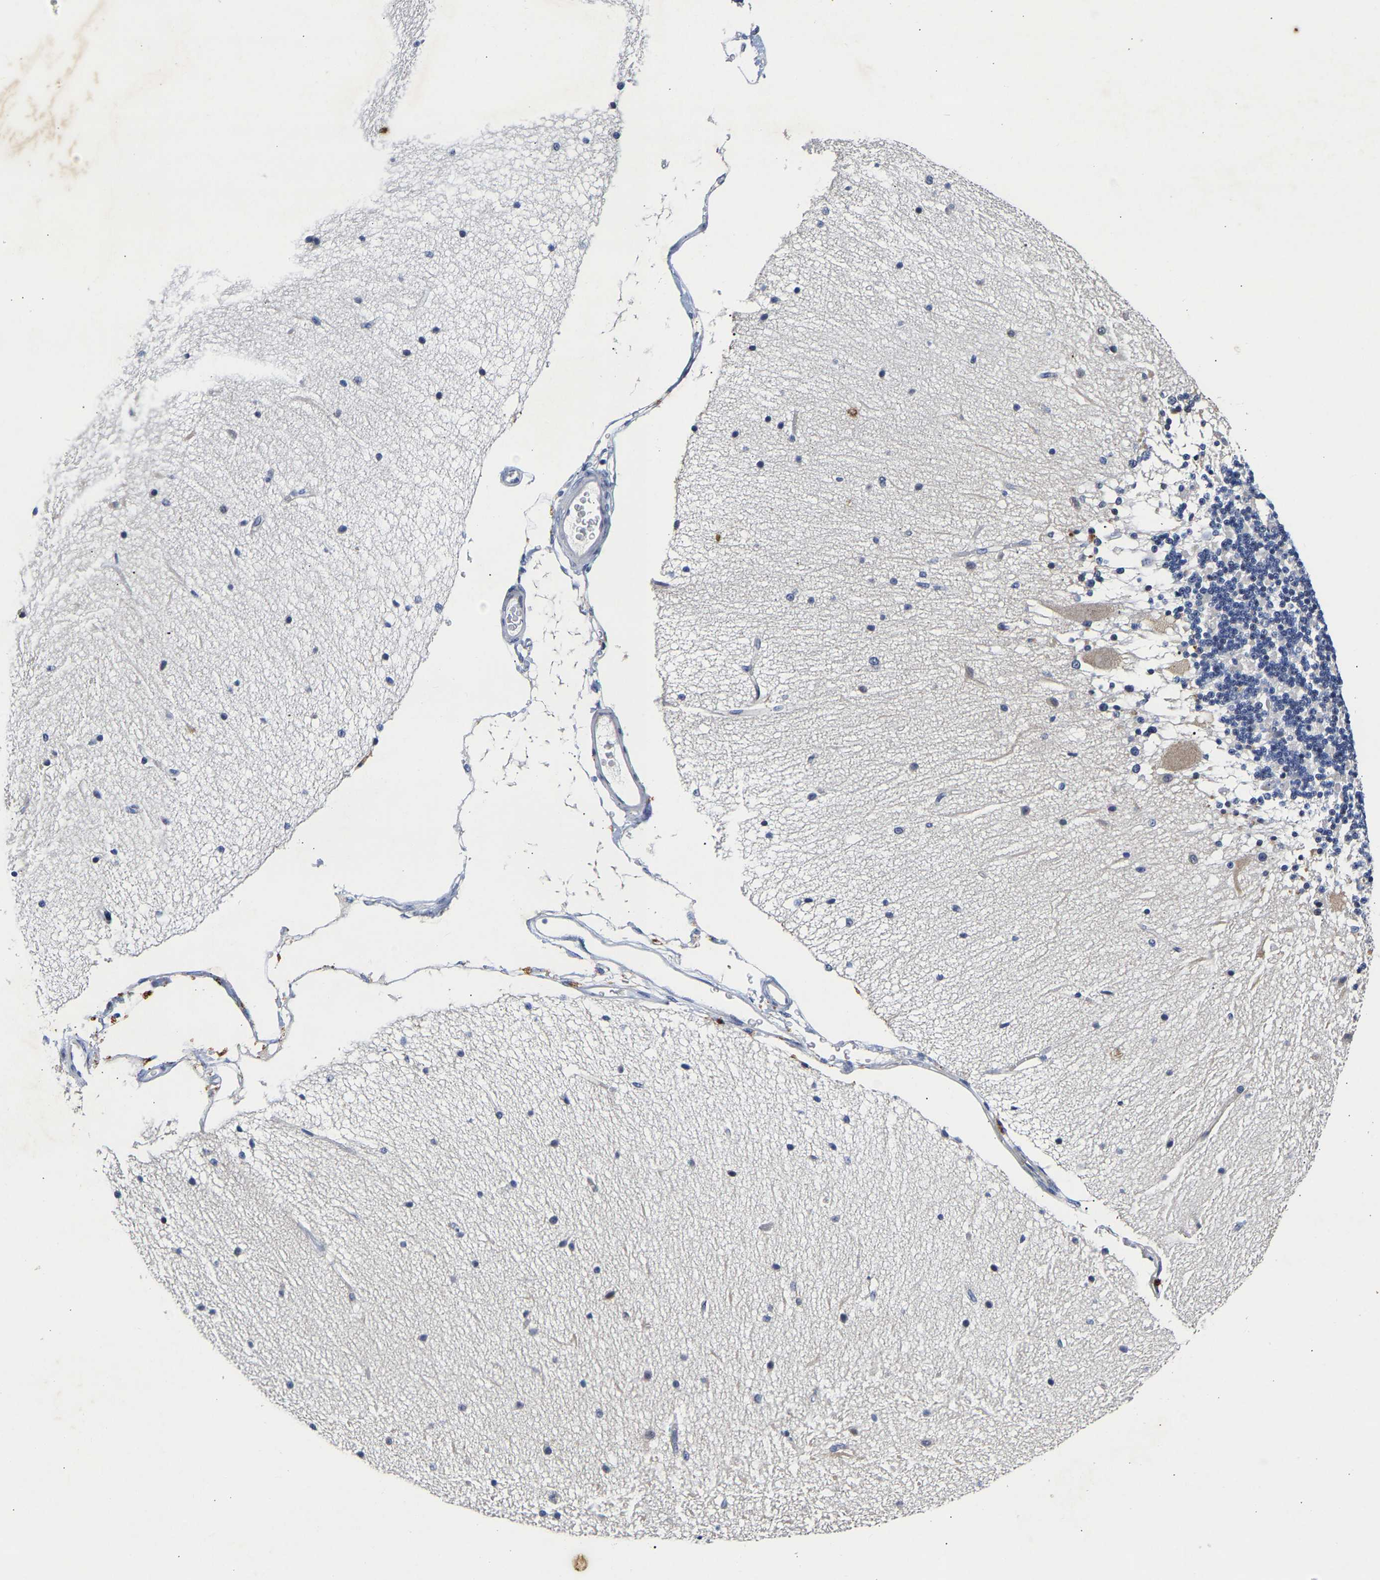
{"staining": {"intensity": "negative", "quantity": "none", "location": "none"}, "tissue": "cerebellum", "cell_type": "Cells in granular layer", "image_type": "normal", "snomed": [{"axis": "morphology", "description": "Normal tissue, NOS"}, {"axis": "topography", "description": "Cerebellum"}], "caption": "The photomicrograph shows no staining of cells in granular layer in unremarkable cerebellum.", "gene": "CCDC6", "patient": {"sex": "female", "age": 54}}